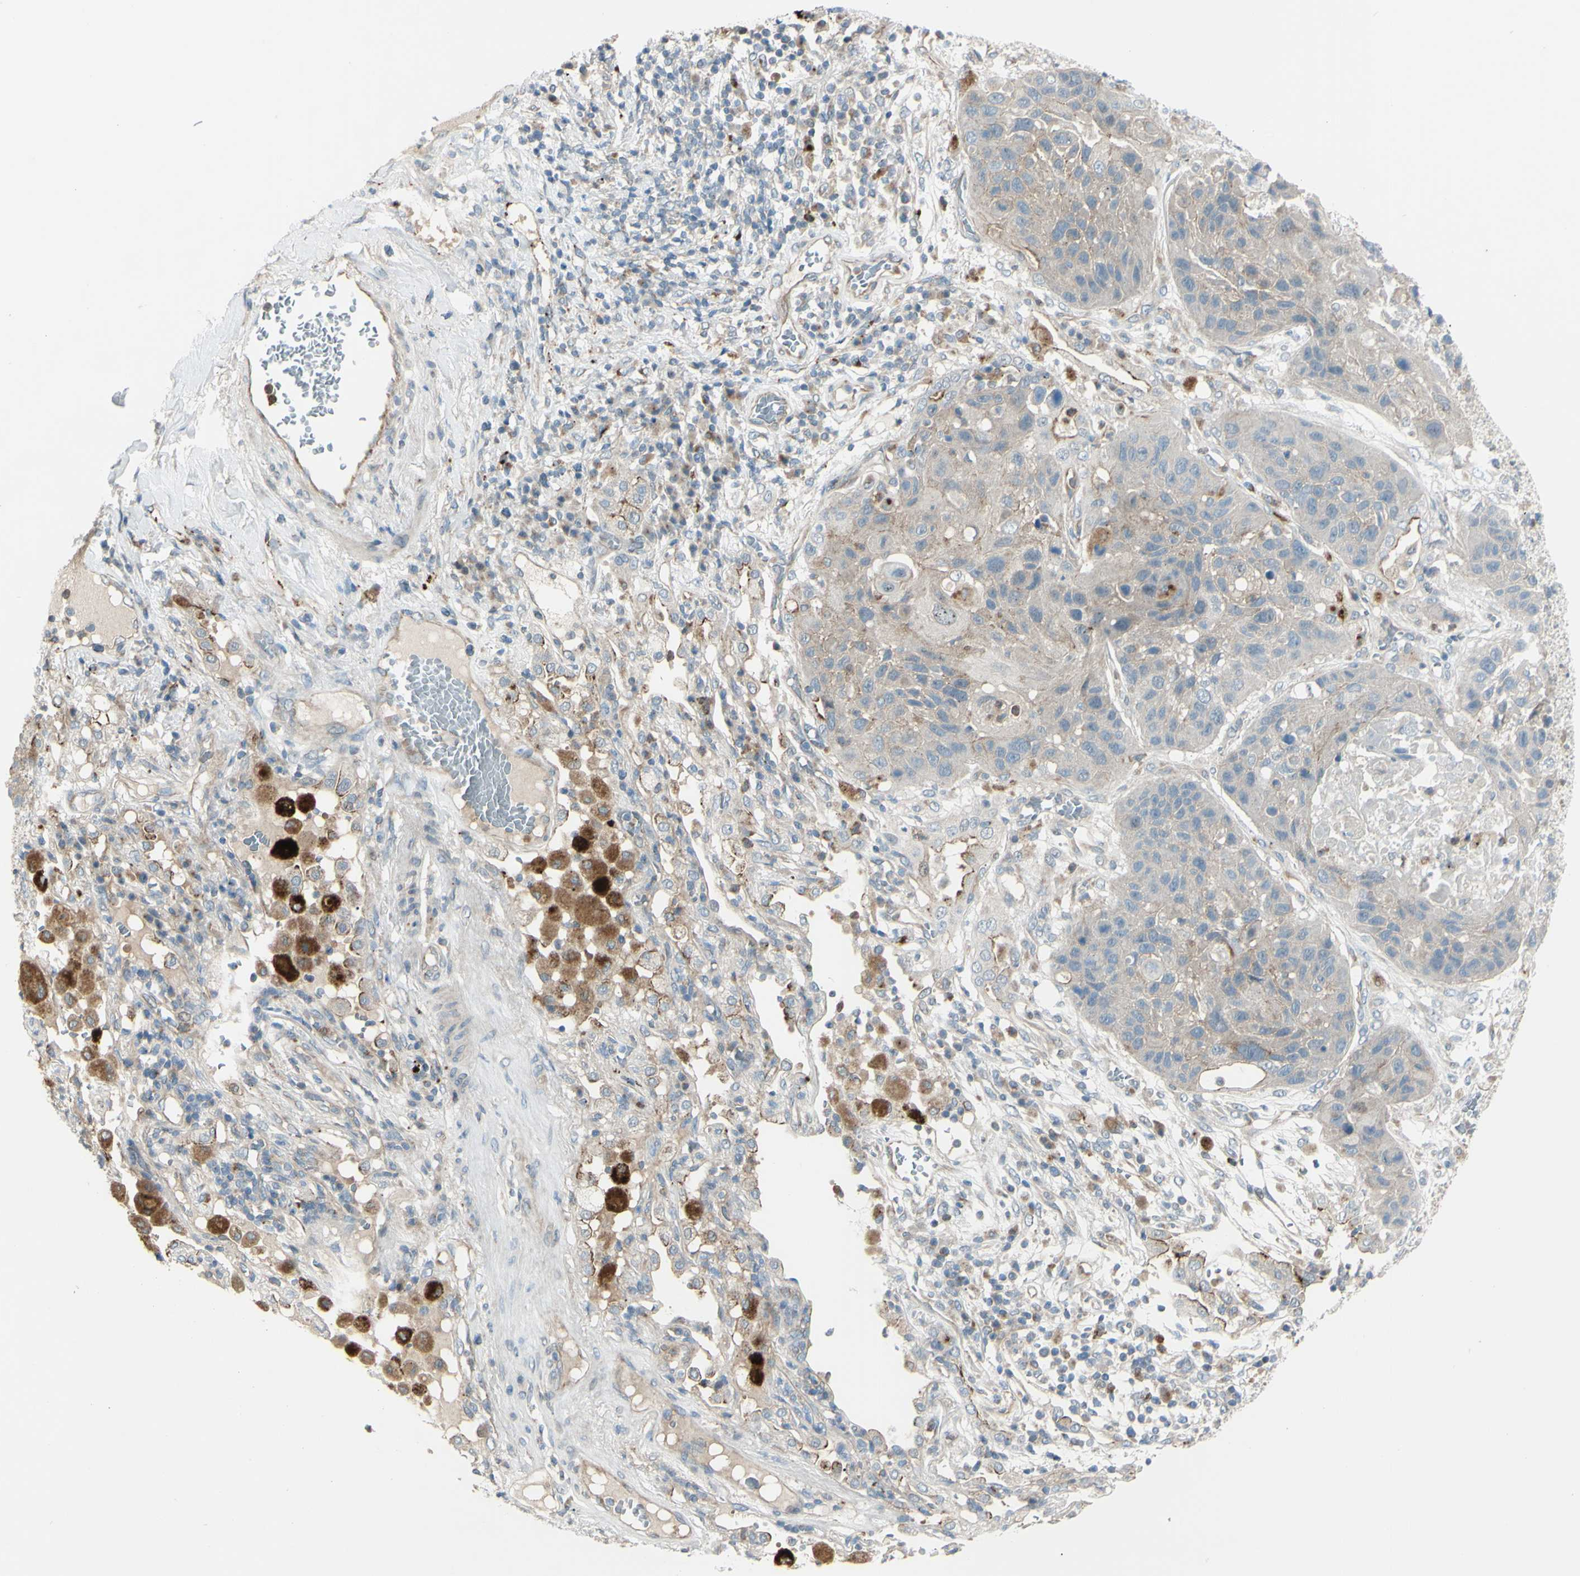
{"staining": {"intensity": "weak", "quantity": "25%-75%", "location": "cytoplasmic/membranous"}, "tissue": "lung cancer", "cell_type": "Tumor cells", "image_type": "cancer", "snomed": [{"axis": "morphology", "description": "Squamous cell carcinoma, NOS"}, {"axis": "topography", "description": "Lung"}], "caption": "This photomicrograph displays IHC staining of squamous cell carcinoma (lung), with low weak cytoplasmic/membranous positivity in about 25%-75% of tumor cells.", "gene": "LMTK2", "patient": {"sex": "male", "age": 57}}